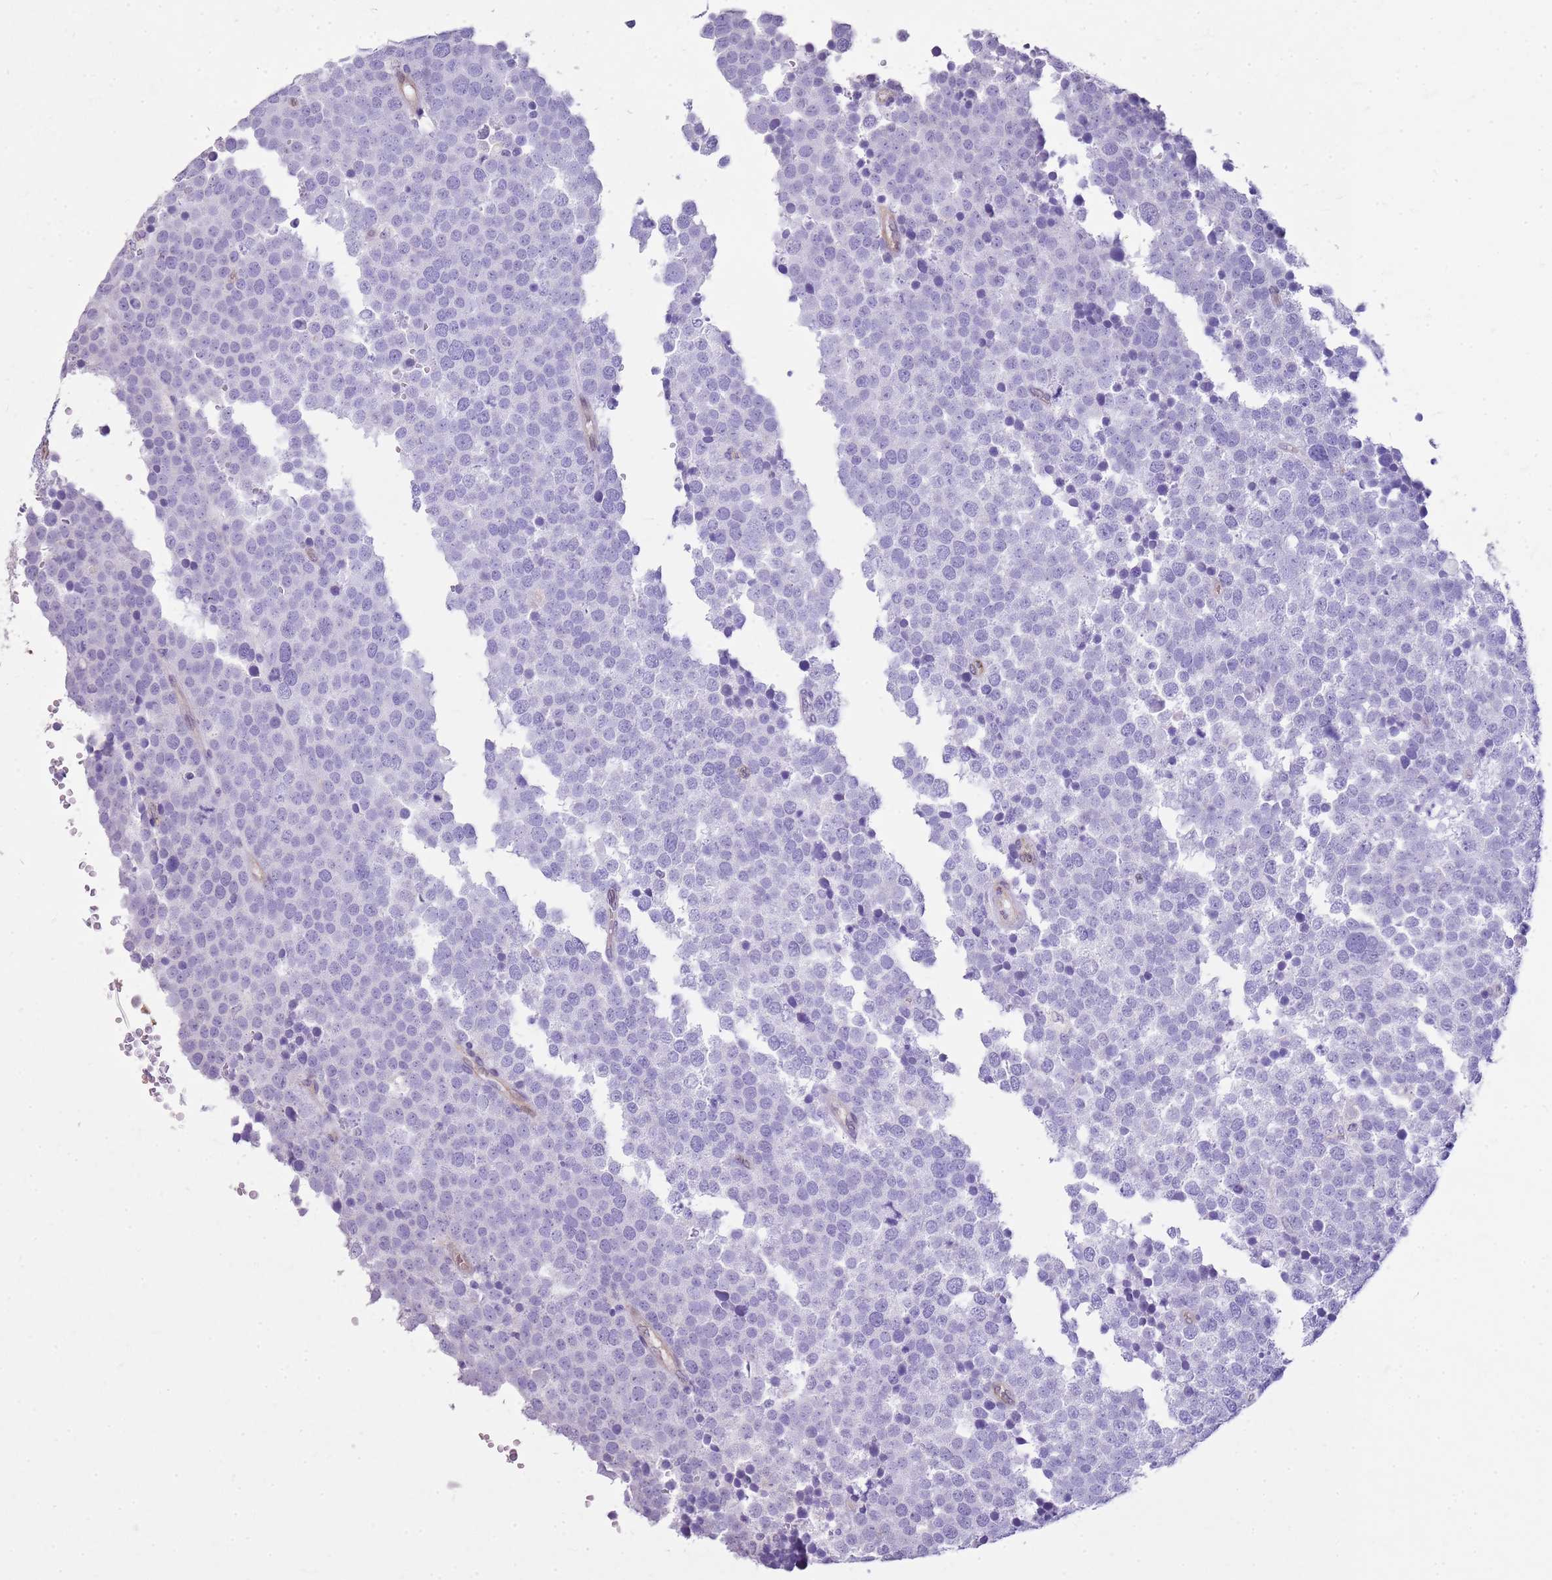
{"staining": {"intensity": "negative", "quantity": "none", "location": "none"}, "tissue": "testis cancer", "cell_type": "Tumor cells", "image_type": "cancer", "snomed": [{"axis": "morphology", "description": "Seminoma, NOS"}, {"axis": "topography", "description": "Testis"}], "caption": "DAB (3,3'-diaminobenzidine) immunohistochemical staining of human testis cancer (seminoma) reveals no significant staining in tumor cells. The staining is performed using DAB (3,3'-diaminobenzidine) brown chromogen with nuclei counter-stained in using hematoxylin.", "gene": "HSPB1", "patient": {"sex": "male", "age": 71}}